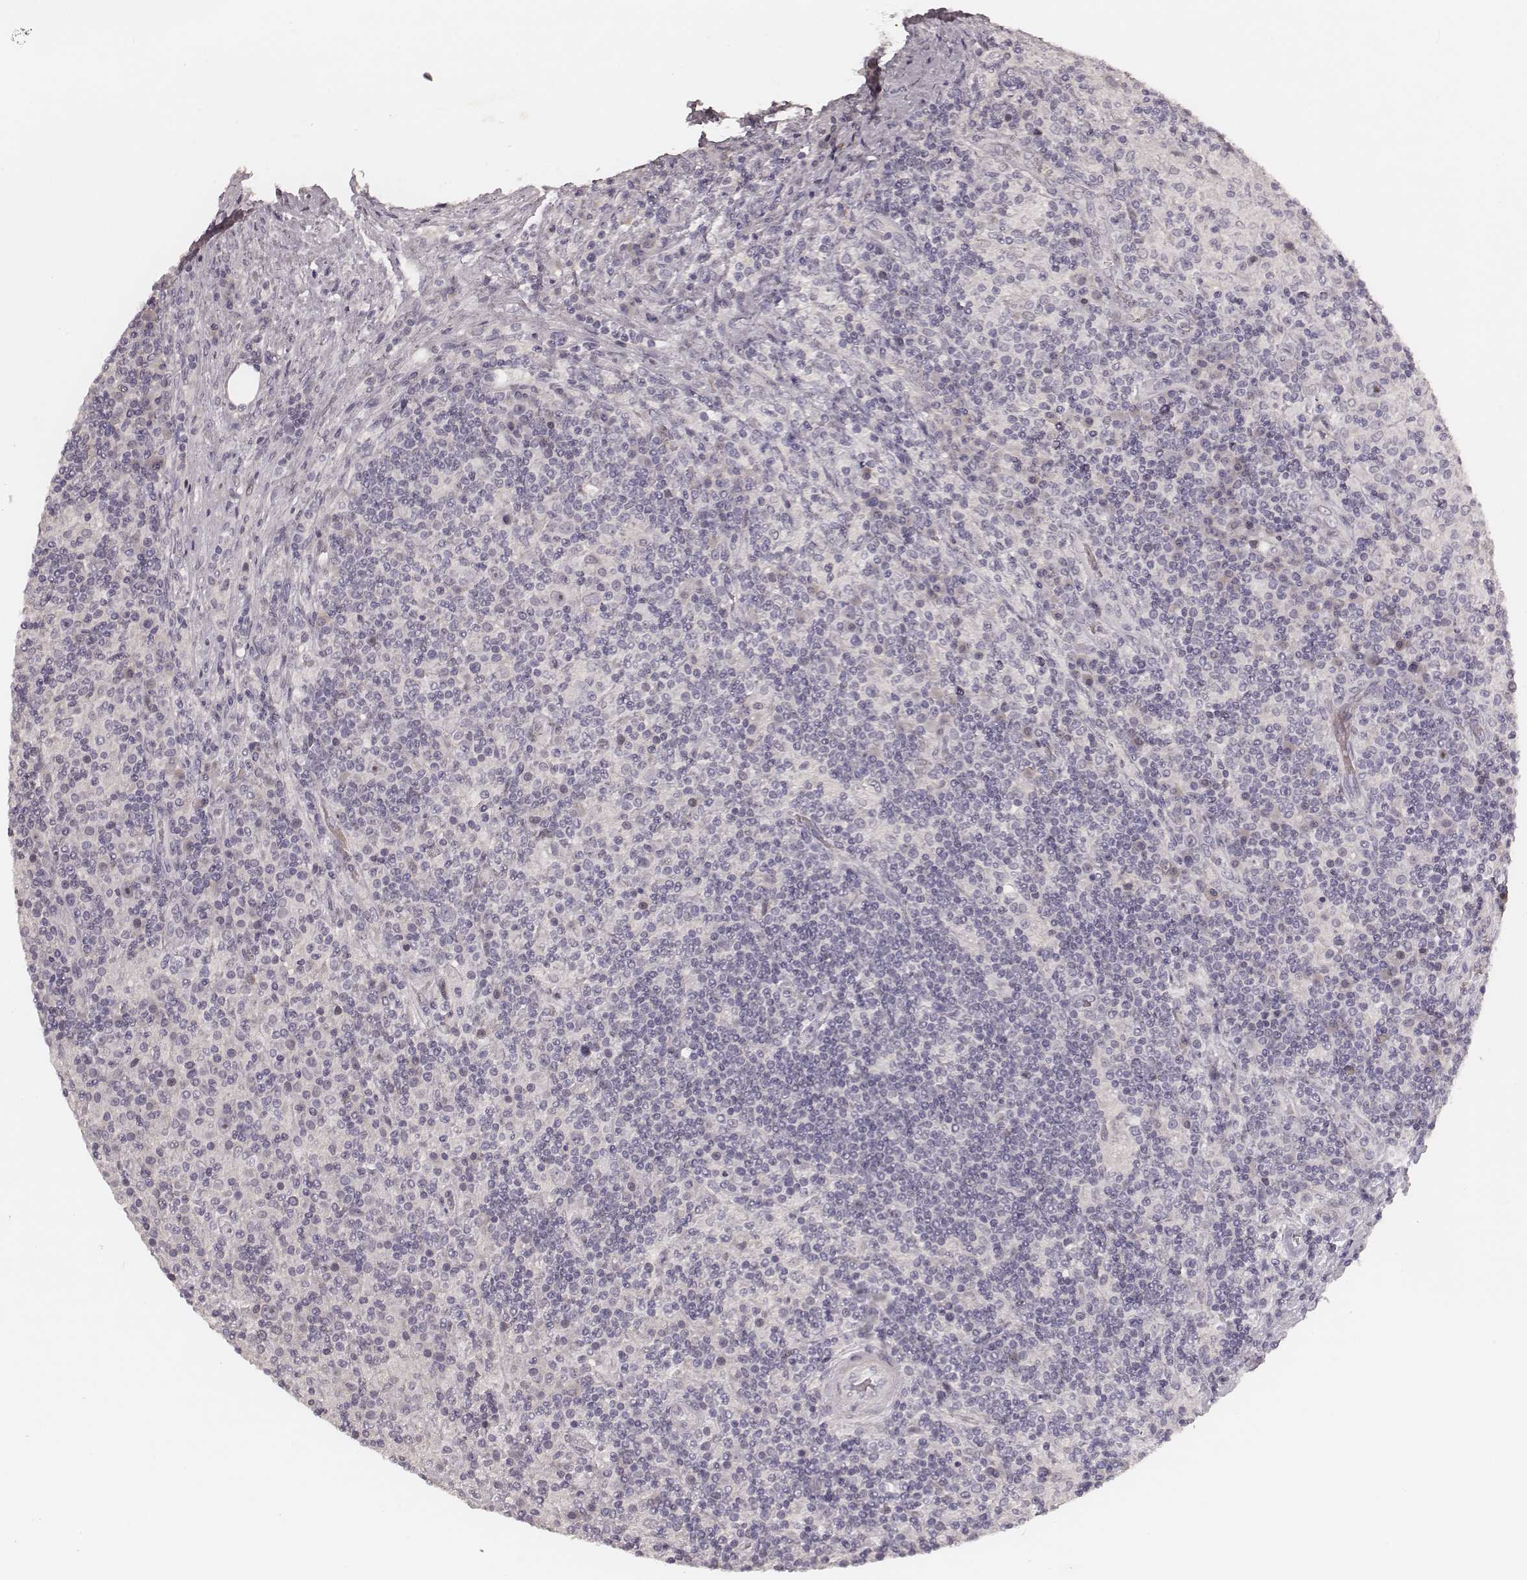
{"staining": {"intensity": "negative", "quantity": "none", "location": "none"}, "tissue": "lymphoma", "cell_type": "Tumor cells", "image_type": "cancer", "snomed": [{"axis": "morphology", "description": "Hodgkin's disease, NOS"}, {"axis": "topography", "description": "Lymph node"}], "caption": "There is no significant positivity in tumor cells of lymphoma.", "gene": "MADCAM1", "patient": {"sex": "male", "age": 70}}